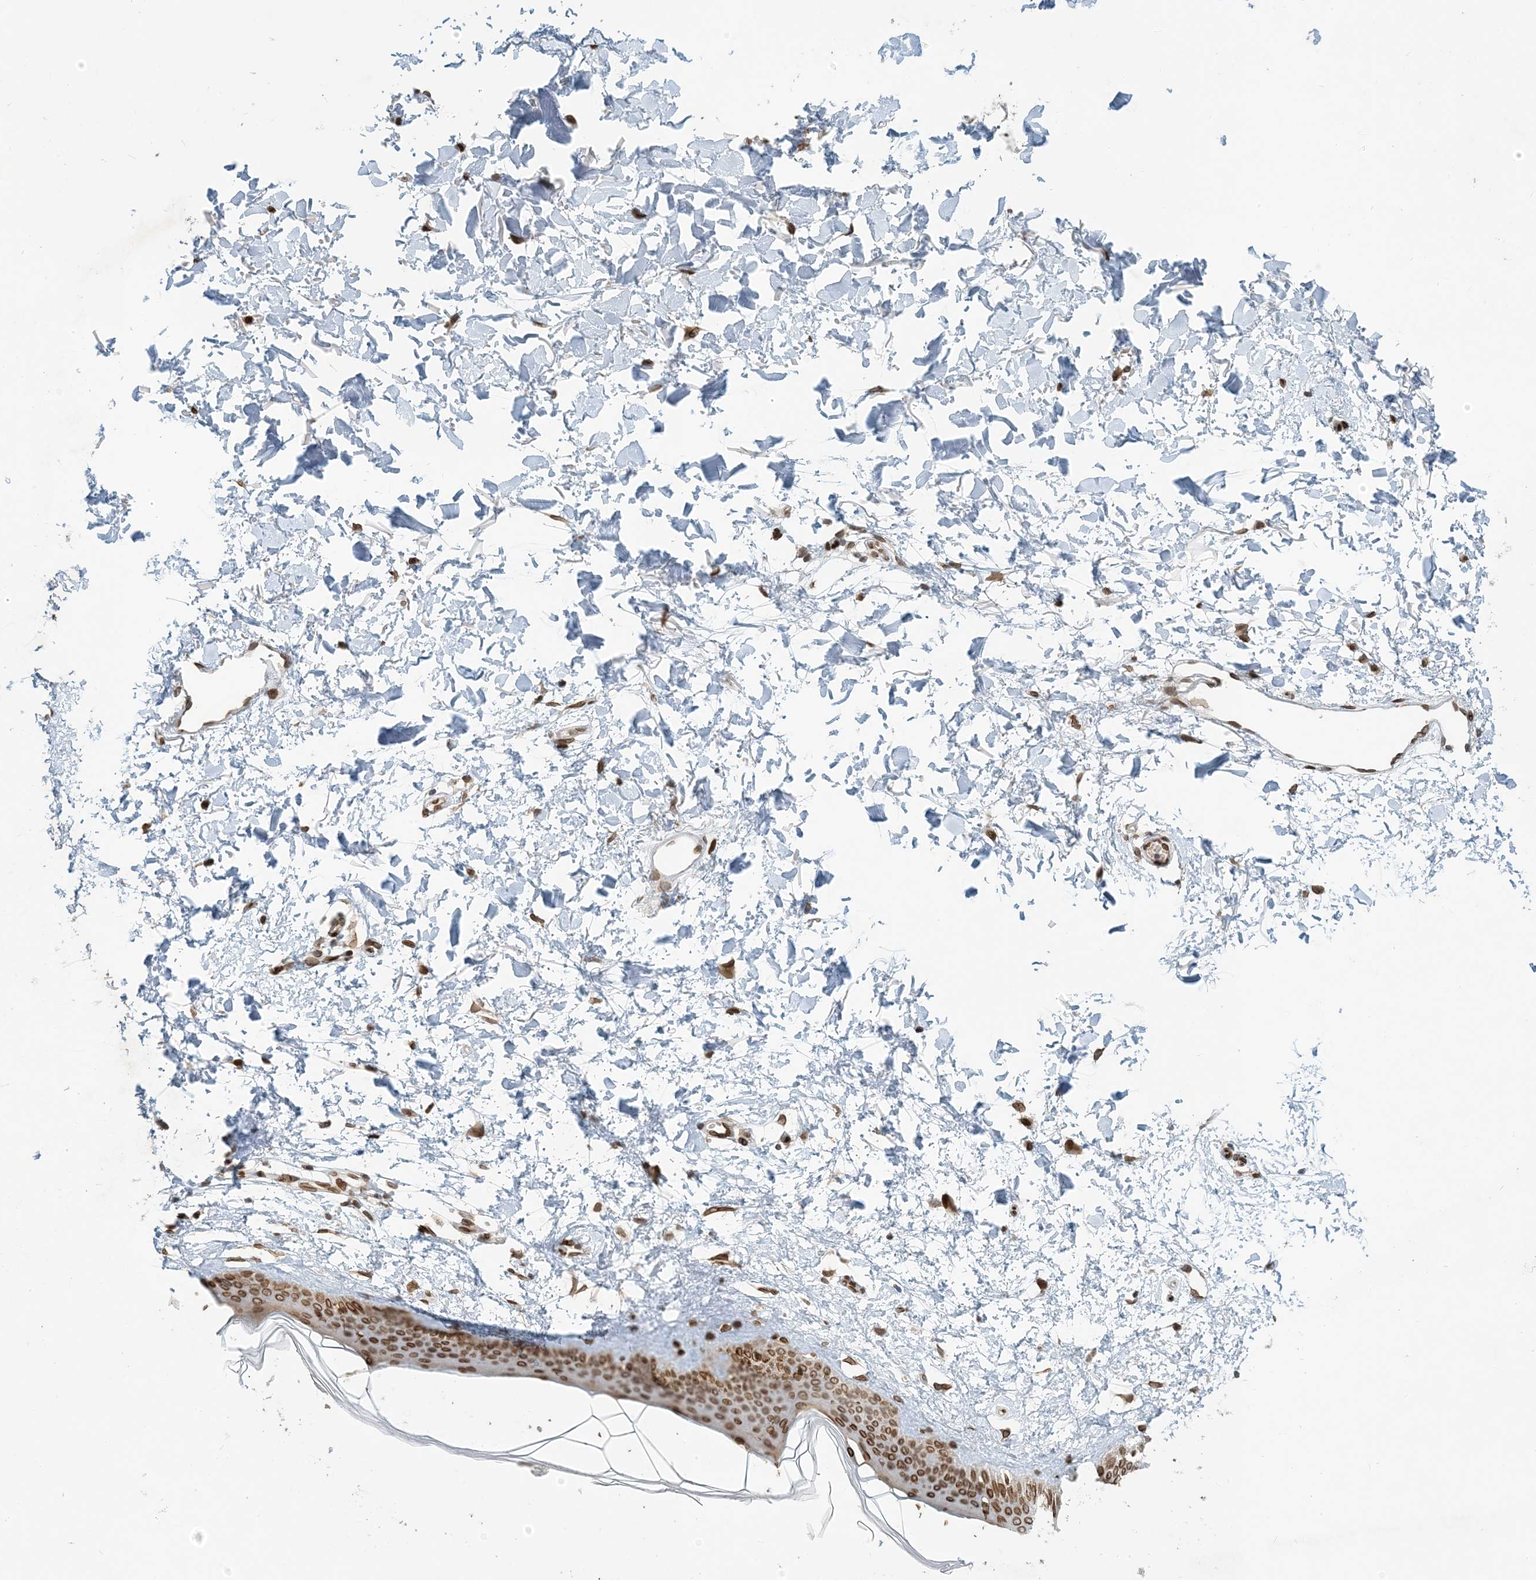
{"staining": {"intensity": "moderate", "quantity": ">75%", "location": "cytoplasmic/membranous,nuclear"}, "tissue": "skin", "cell_type": "Fibroblasts", "image_type": "normal", "snomed": [{"axis": "morphology", "description": "Normal tissue, NOS"}, {"axis": "topography", "description": "Skin"}], "caption": "Moderate cytoplasmic/membranous,nuclear expression for a protein is present in about >75% of fibroblasts of normal skin using immunohistochemistry.", "gene": "SLC35A2", "patient": {"sex": "female", "age": 58}}